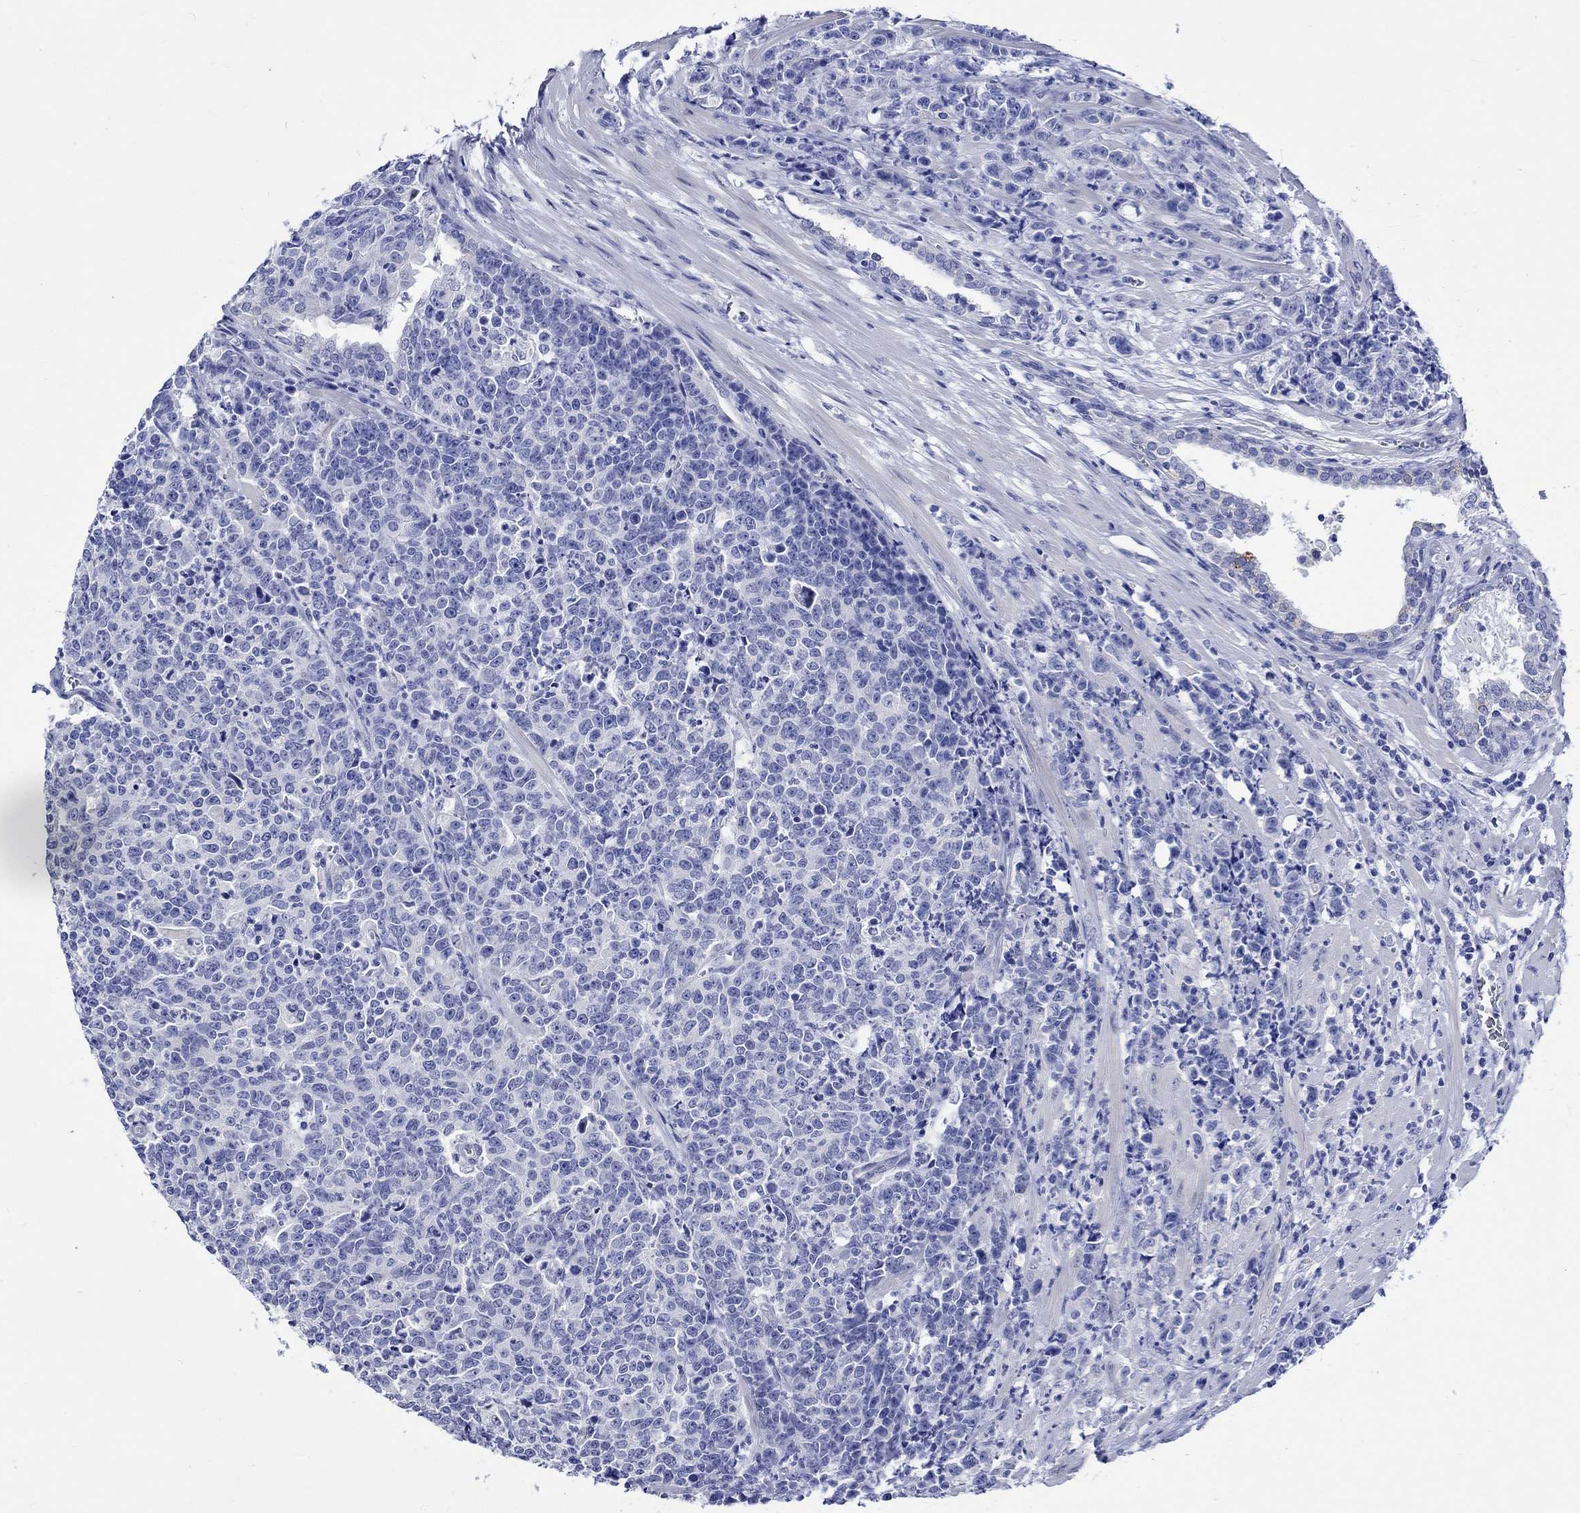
{"staining": {"intensity": "negative", "quantity": "none", "location": "none"}, "tissue": "prostate cancer", "cell_type": "Tumor cells", "image_type": "cancer", "snomed": [{"axis": "morphology", "description": "Adenocarcinoma, NOS"}, {"axis": "topography", "description": "Prostate"}], "caption": "Protein analysis of prostate adenocarcinoma reveals no significant positivity in tumor cells.", "gene": "HARBI1", "patient": {"sex": "male", "age": 67}}